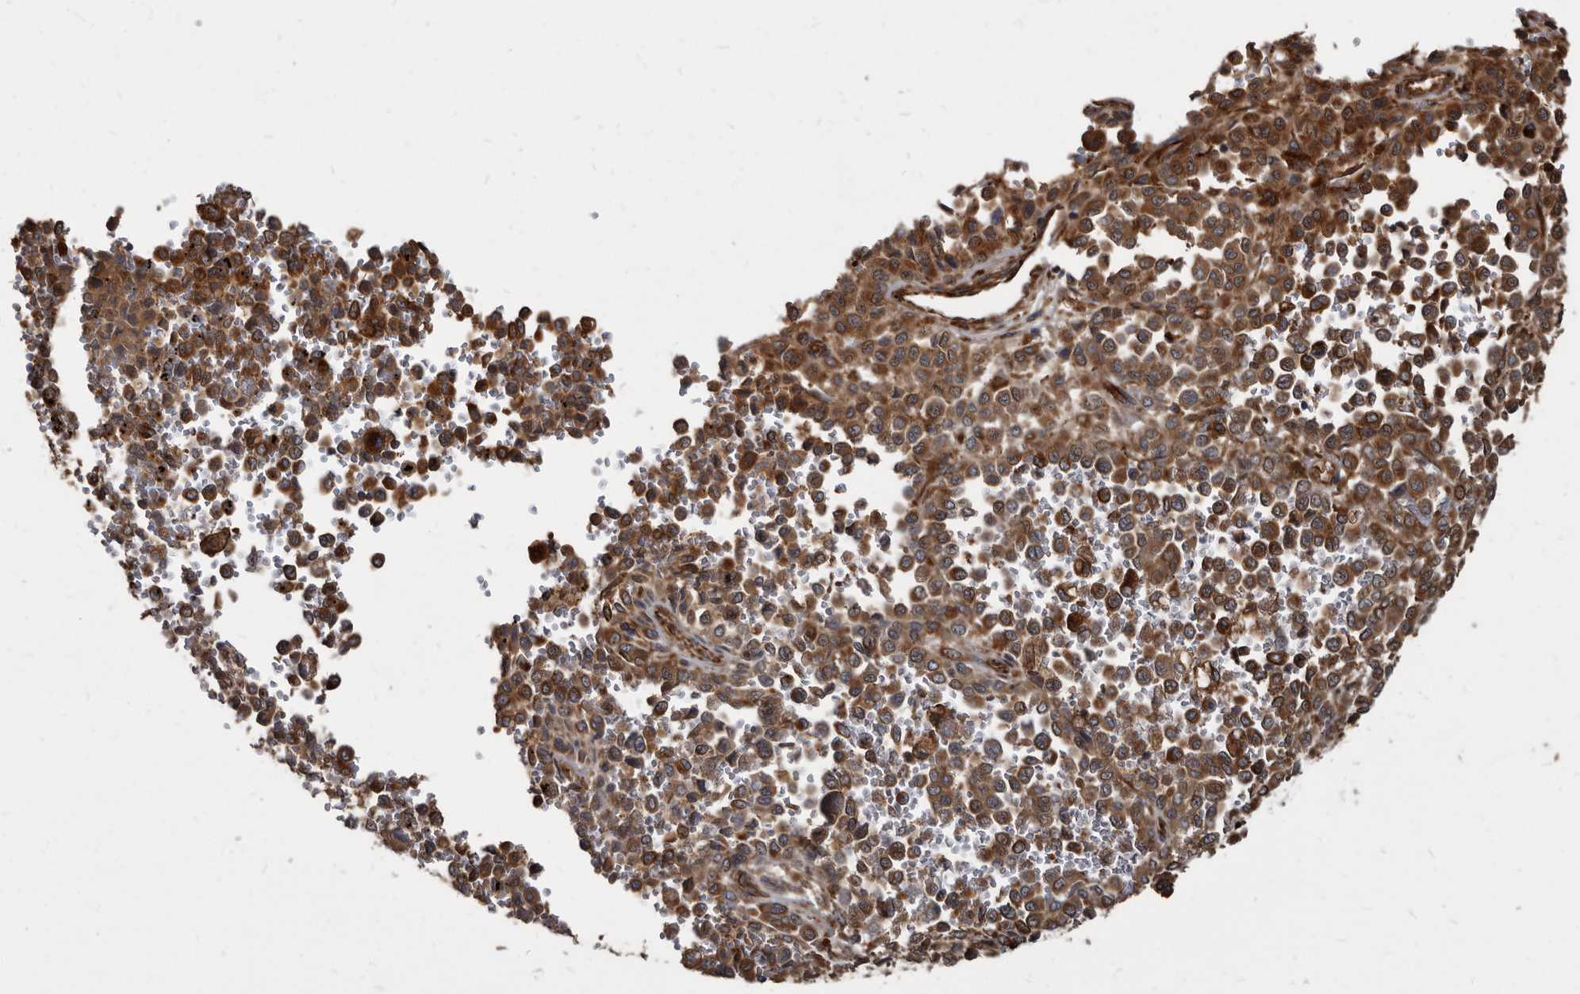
{"staining": {"intensity": "strong", "quantity": ">75%", "location": "cytoplasmic/membranous"}, "tissue": "melanoma", "cell_type": "Tumor cells", "image_type": "cancer", "snomed": [{"axis": "morphology", "description": "Malignant melanoma, Metastatic site"}, {"axis": "topography", "description": "Pancreas"}], "caption": "An image of human melanoma stained for a protein reveals strong cytoplasmic/membranous brown staining in tumor cells.", "gene": "KCTD20", "patient": {"sex": "female", "age": 30}}